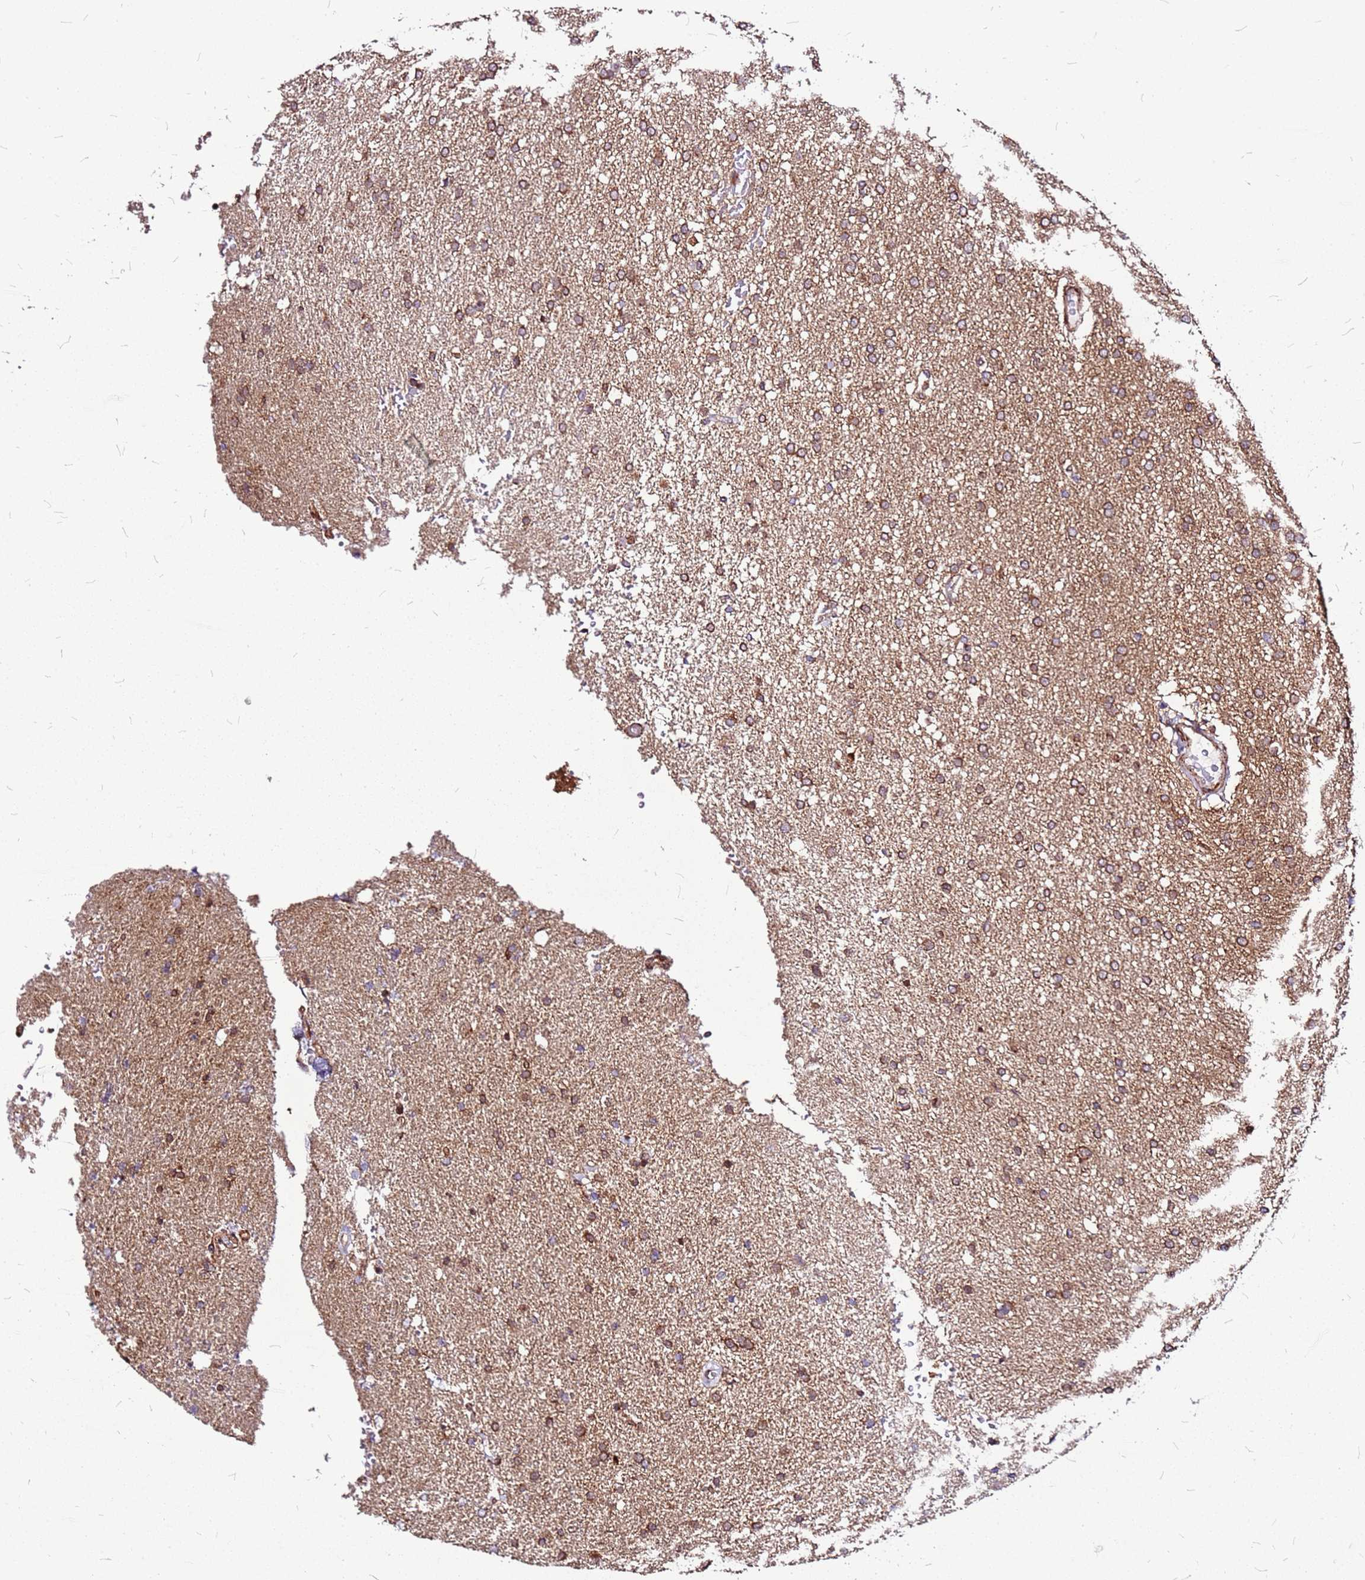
{"staining": {"intensity": "moderate", "quantity": ">75%", "location": "cytoplasmic/membranous"}, "tissue": "glioma", "cell_type": "Tumor cells", "image_type": "cancer", "snomed": [{"axis": "morphology", "description": "Glioma, malignant, High grade"}, {"axis": "topography", "description": "Brain"}], "caption": "A brown stain shows moderate cytoplasmic/membranous positivity of a protein in human malignant glioma (high-grade) tumor cells.", "gene": "OR51T1", "patient": {"sex": "male", "age": 72}}